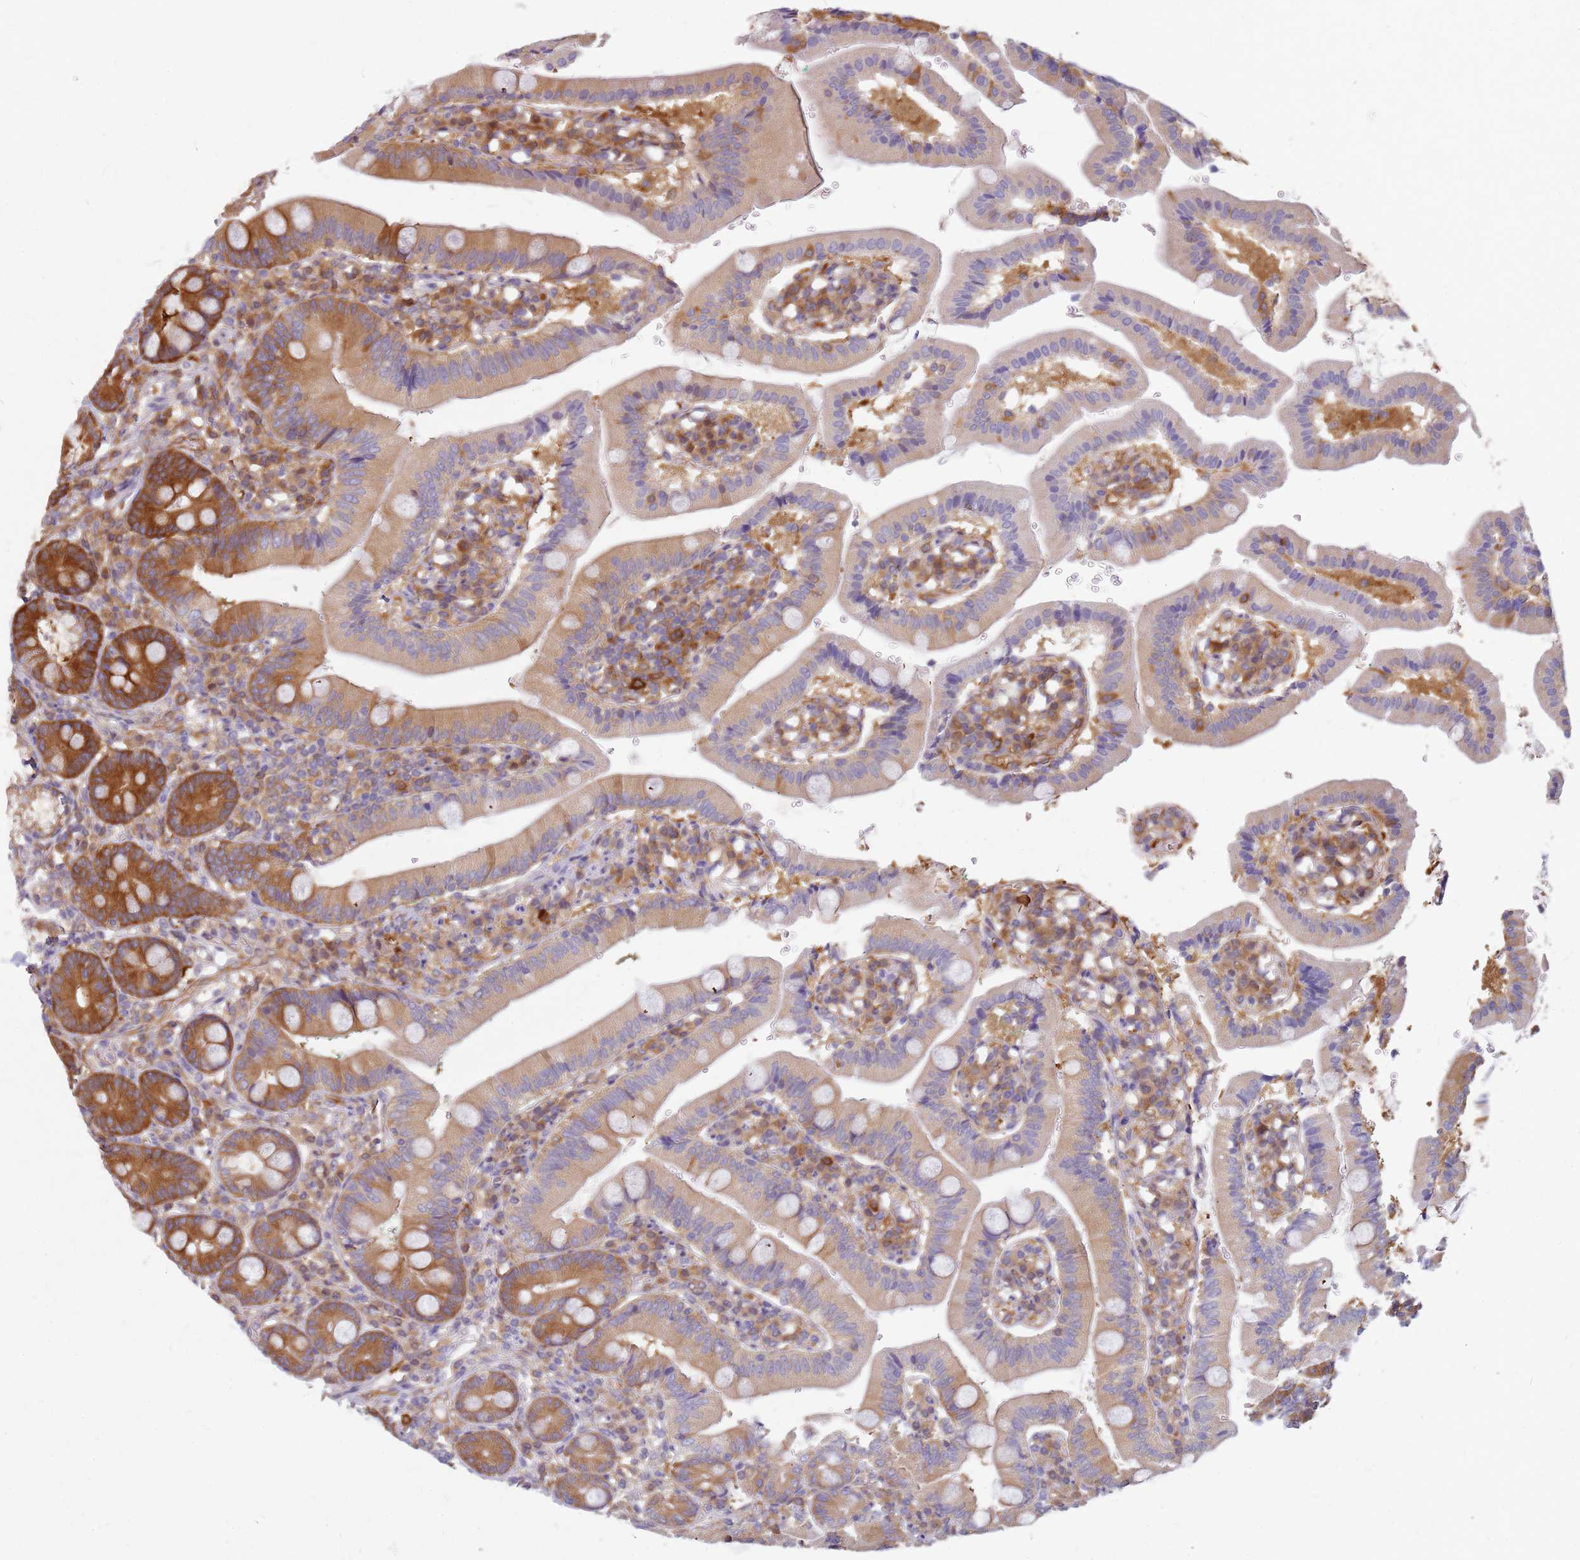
{"staining": {"intensity": "moderate", "quantity": ">75%", "location": "cytoplasmic/membranous"}, "tissue": "duodenum", "cell_type": "Glandular cells", "image_type": "normal", "snomed": [{"axis": "morphology", "description": "Normal tissue, NOS"}, {"axis": "topography", "description": "Duodenum"}], "caption": "Immunohistochemical staining of normal human duodenum reveals >75% levels of moderate cytoplasmic/membranous protein staining in about >75% of glandular cells. The staining was performed using DAB (3,3'-diaminobenzidine), with brown indicating positive protein expression. Nuclei are stained blue with hematoxylin.", "gene": "HDX", "patient": {"sex": "female", "age": 67}}